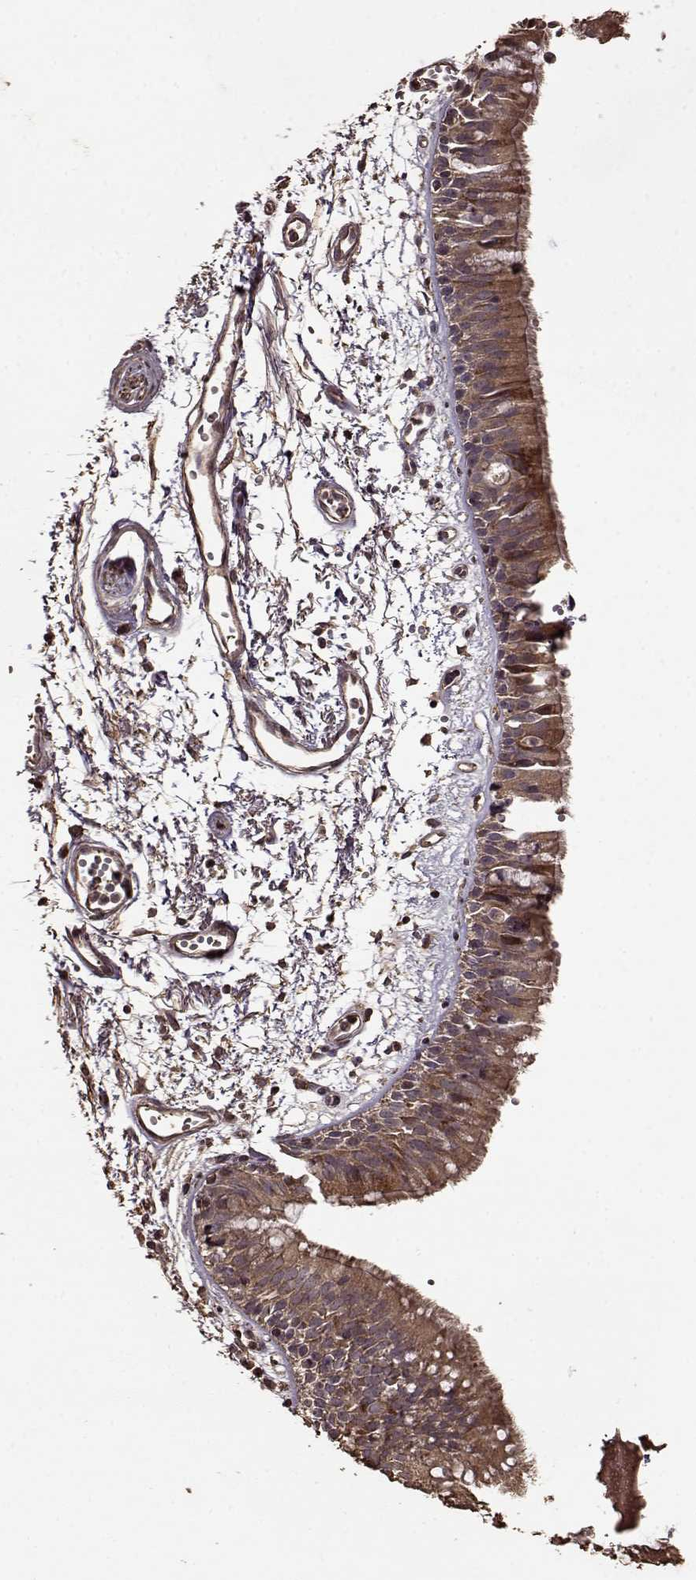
{"staining": {"intensity": "strong", "quantity": "25%-75%", "location": "cytoplasmic/membranous"}, "tissue": "bronchus", "cell_type": "Respiratory epithelial cells", "image_type": "normal", "snomed": [{"axis": "morphology", "description": "Normal tissue, NOS"}, {"axis": "morphology", "description": "Squamous cell carcinoma, NOS"}, {"axis": "topography", "description": "Cartilage tissue"}, {"axis": "topography", "description": "Bronchus"}, {"axis": "topography", "description": "Lung"}], "caption": "An image showing strong cytoplasmic/membranous staining in about 25%-75% of respiratory epithelial cells in normal bronchus, as visualized by brown immunohistochemical staining.", "gene": "FBXW11", "patient": {"sex": "male", "age": 66}}